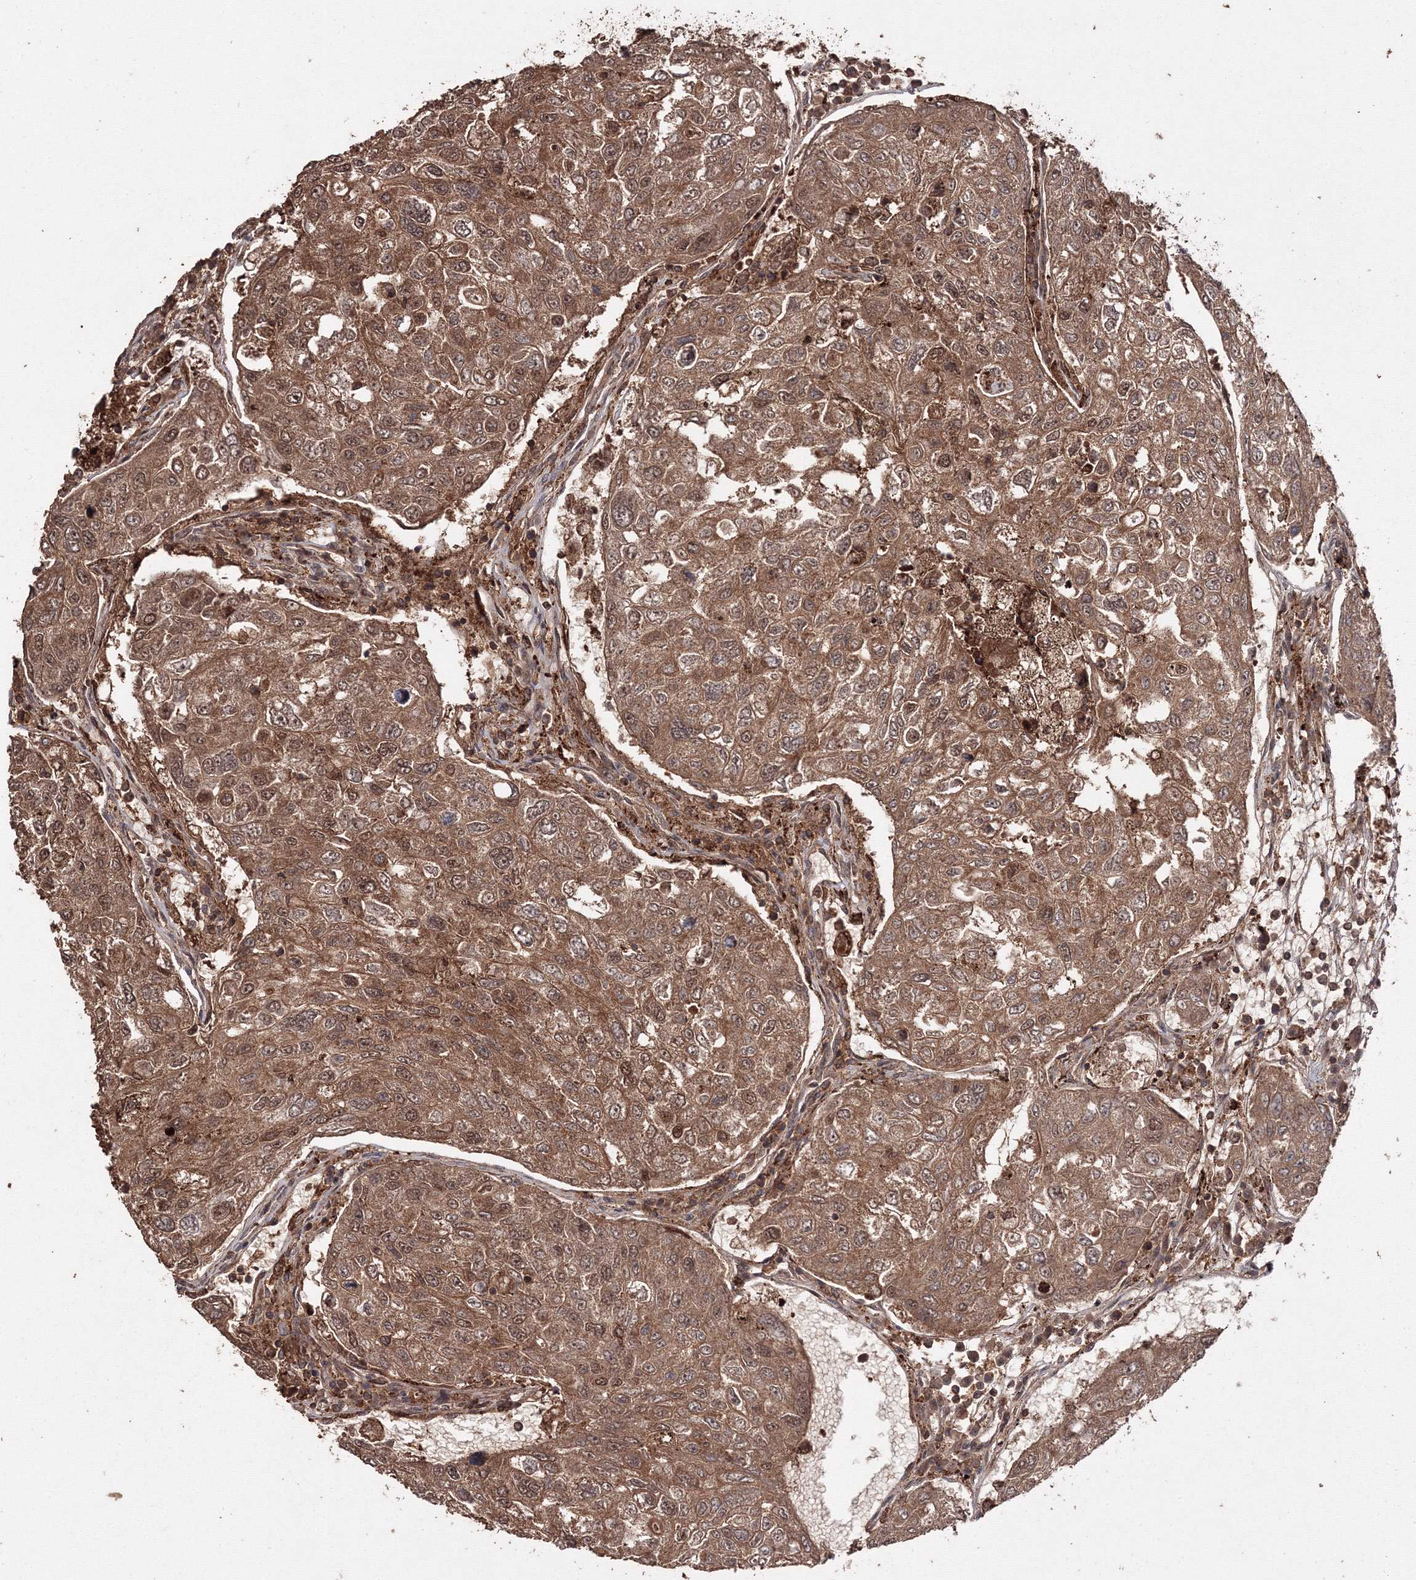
{"staining": {"intensity": "moderate", "quantity": ">75%", "location": "cytoplasmic/membranous"}, "tissue": "urothelial cancer", "cell_type": "Tumor cells", "image_type": "cancer", "snomed": [{"axis": "morphology", "description": "Urothelial carcinoma, High grade"}, {"axis": "topography", "description": "Lymph node"}, {"axis": "topography", "description": "Urinary bladder"}], "caption": "A histopathology image showing moderate cytoplasmic/membranous staining in approximately >75% of tumor cells in urothelial carcinoma (high-grade), as visualized by brown immunohistochemical staining.", "gene": "DDO", "patient": {"sex": "male", "age": 51}}